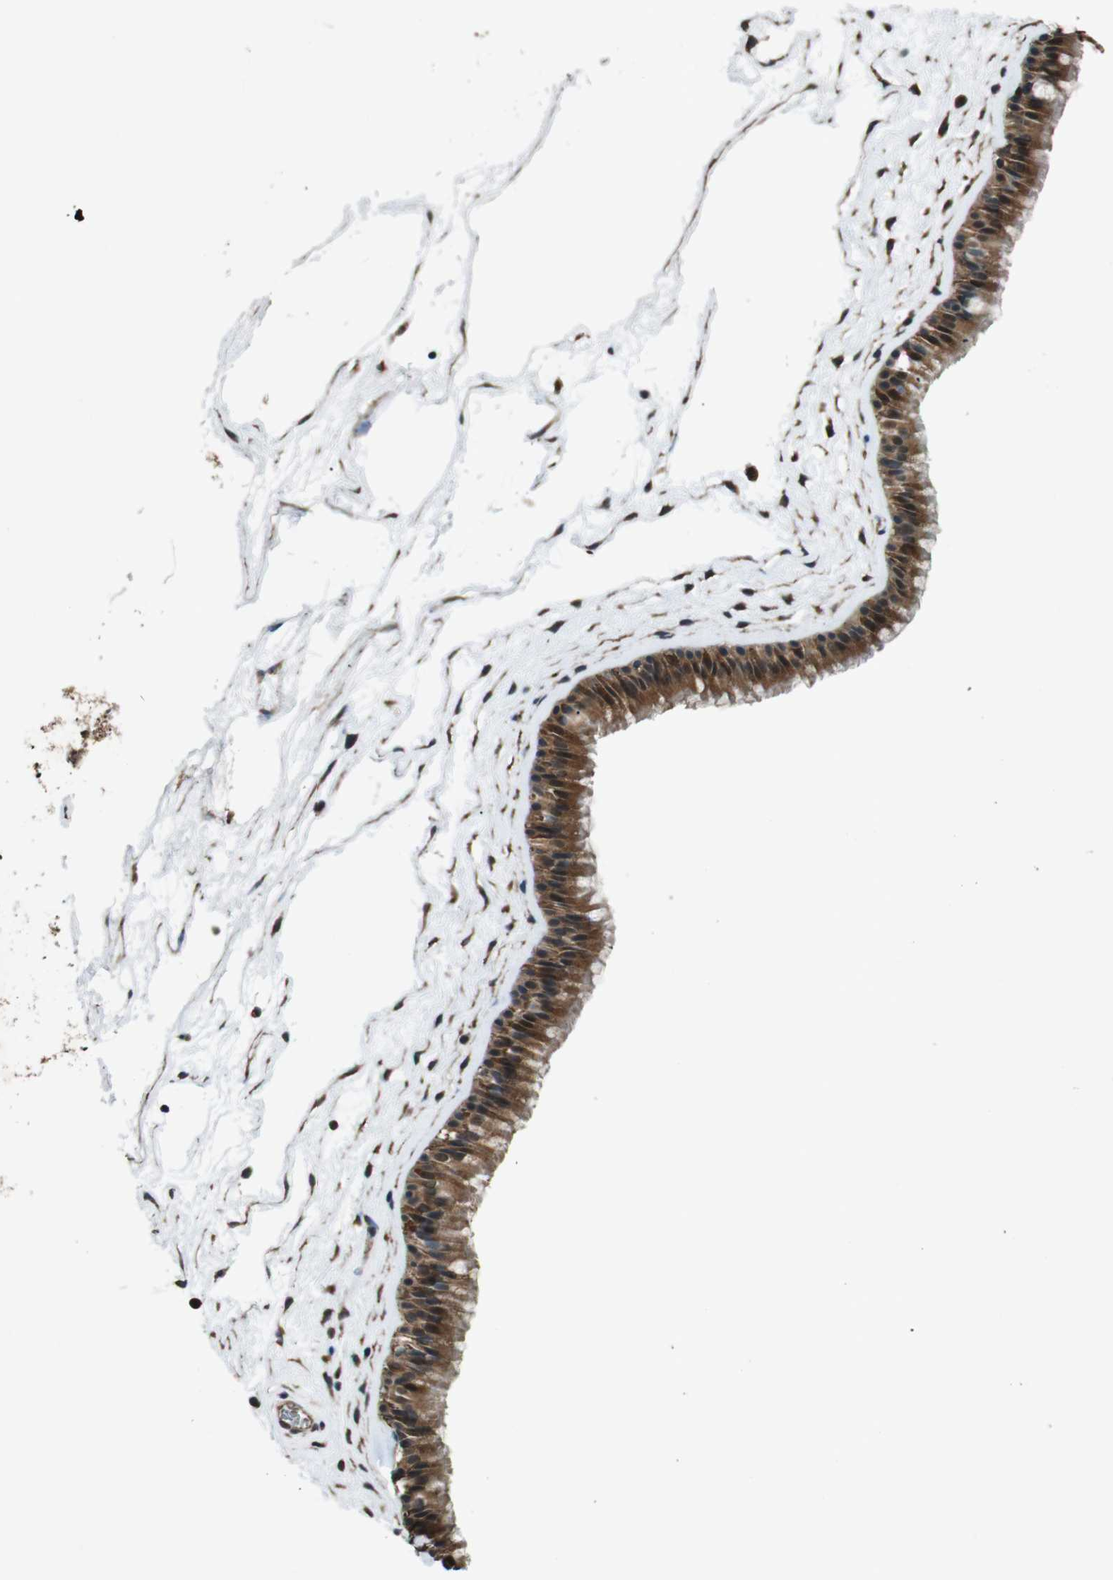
{"staining": {"intensity": "strong", "quantity": ">75%", "location": "cytoplasmic/membranous,nuclear"}, "tissue": "nasopharynx", "cell_type": "Respiratory epithelial cells", "image_type": "normal", "snomed": [{"axis": "morphology", "description": "Normal tissue, NOS"}, {"axis": "morphology", "description": "Inflammation, NOS"}, {"axis": "topography", "description": "Nasopharynx"}], "caption": "Immunohistochemistry micrograph of benign human nasopharynx stained for a protein (brown), which demonstrates high levels of strong cytoplasmic/membranous,nuclear staining in approximately >75% of respiratory epithelial cells.", "gene": "SOCS1", "patient": {"sex": "male", "age": 48}}